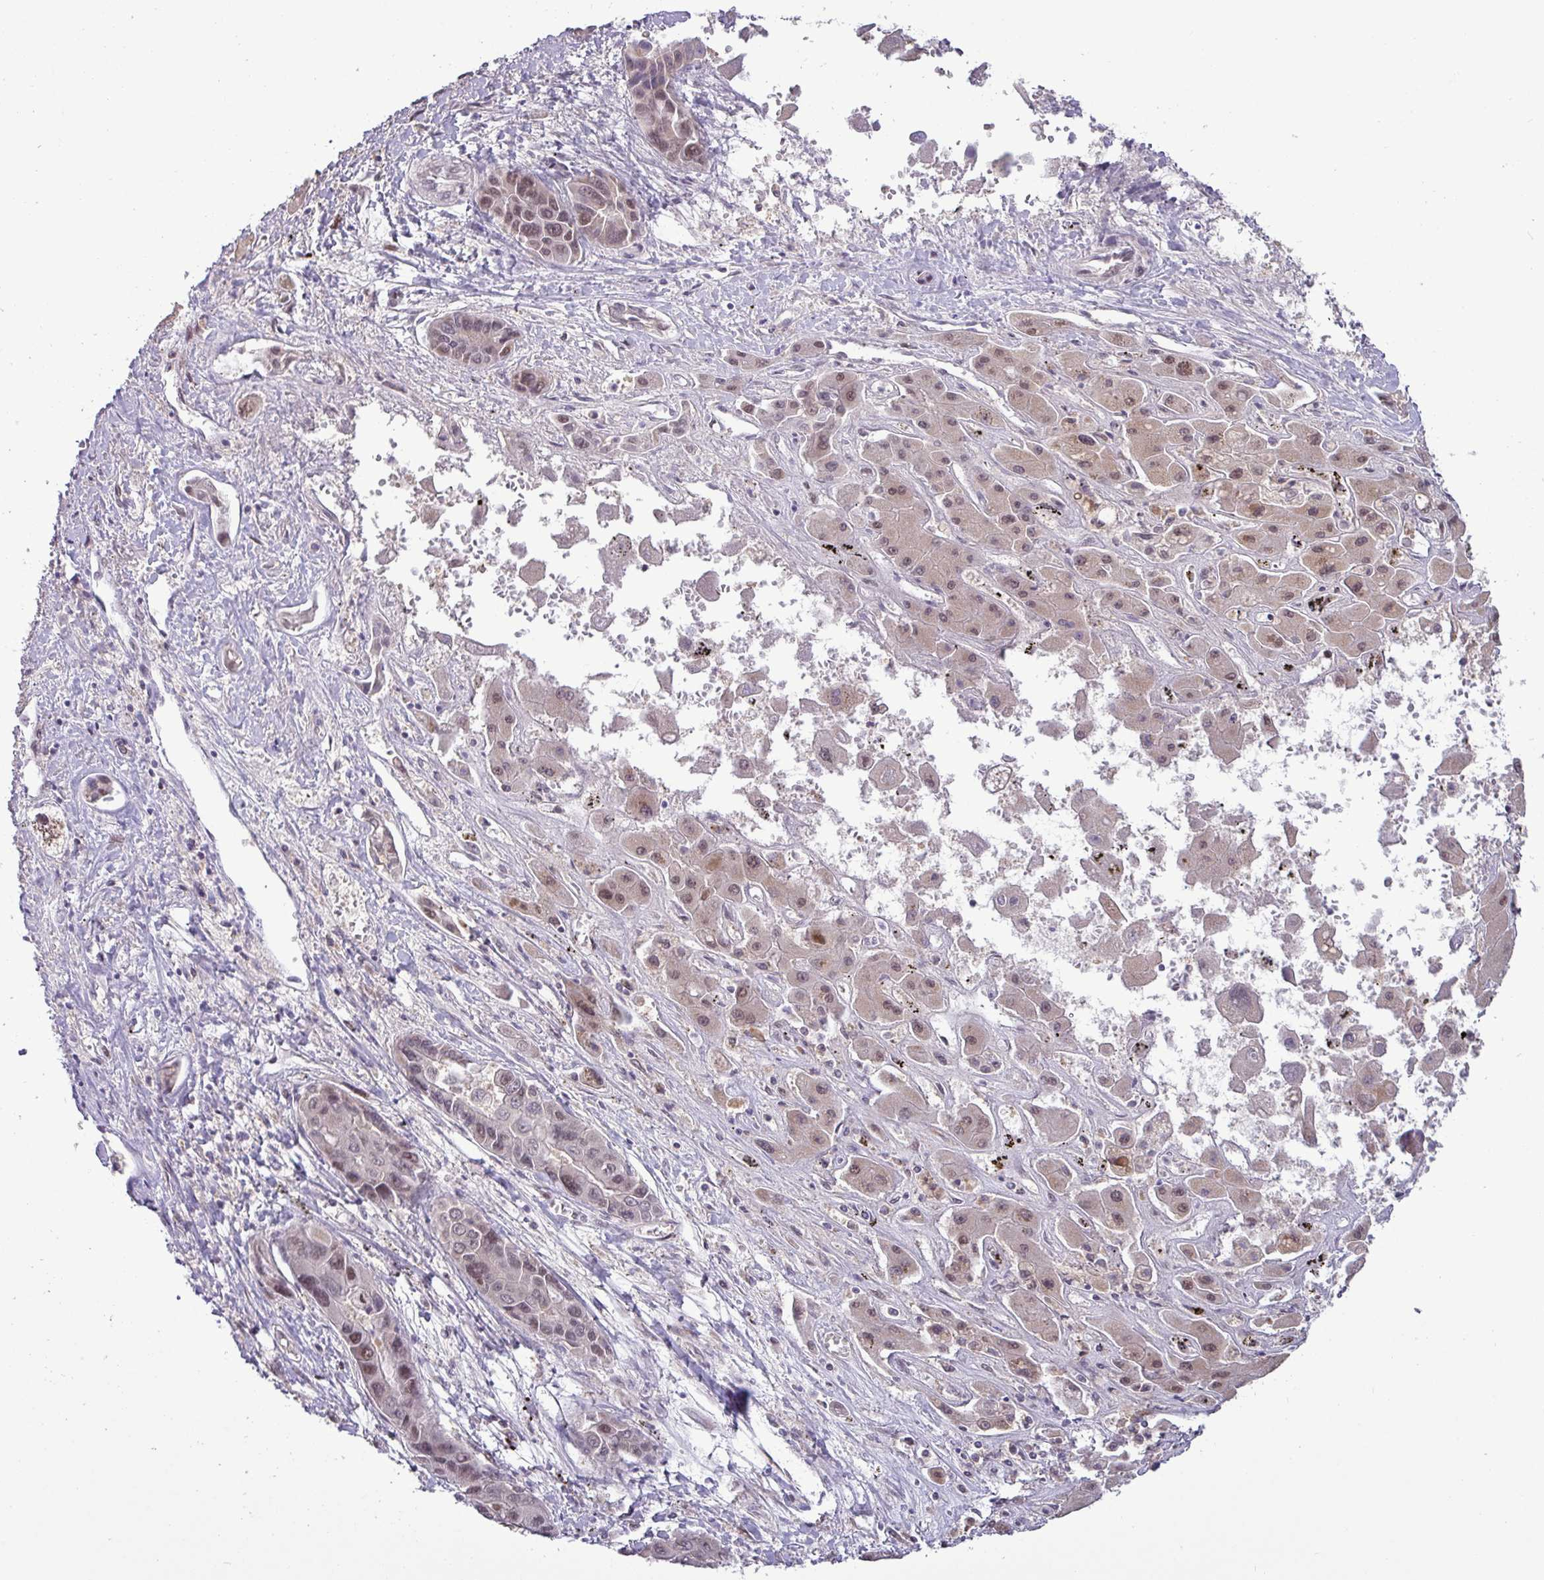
{"staining": {"intensity": "weak", "quantity": "25%-75%", "location": "nuclear"}, "tissue": "liver cancer", "cell_type": "Tumor cells", "image_type": "cancer", "snomed": [{"axis": "morphology", "description": "Cholangiocarcinoma"}, {"axis": "topography", "description": "Liver"}], "caption": "IHC (DAB) staining of liver cholangiocarcinoma exhibits weak nuclear protein staining in approximately 25%-75% of tumor cells.", "gene": "RIPPLY1", "patient": {"sex": "male", "age": 67}}